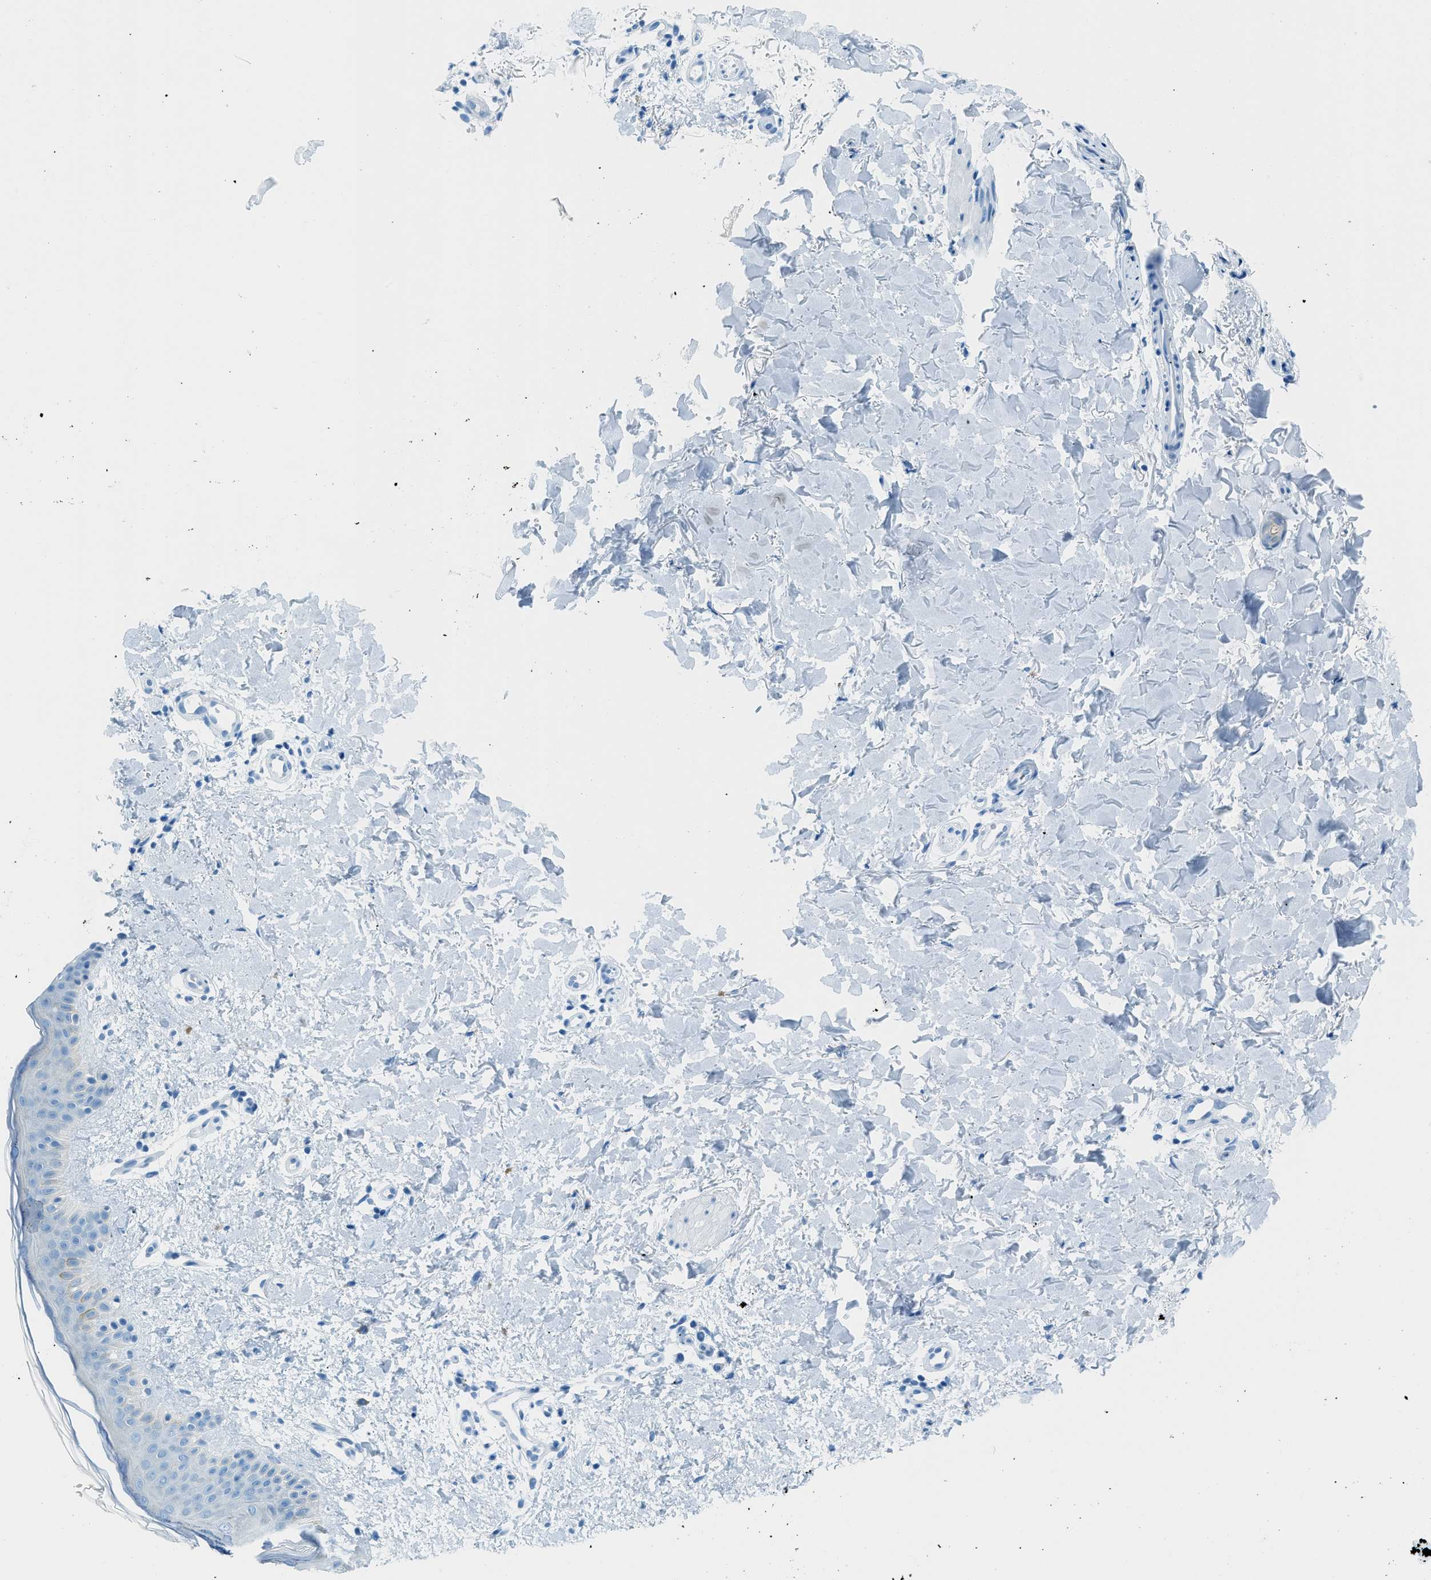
{"staining": {"intensity": "negative", "quantity": "none", "location": "none"}, "tissue": "skin", "cell_type": "Fibroblasts", "image_type": "normal", "snomed": [{"axis": "morphology", "description": "Normal tissue, NOS"}, {"axis": "topography", "description": "Skin"}], "caption": "A photomicrograph of skin stained for a protein shows no brown staining in fibroblasts. (DAB (3,3'-diaminobenzidine) IHC, high magnification).", "gene": "C21orf62", "patient": {"sex": "male", "age": 40}}